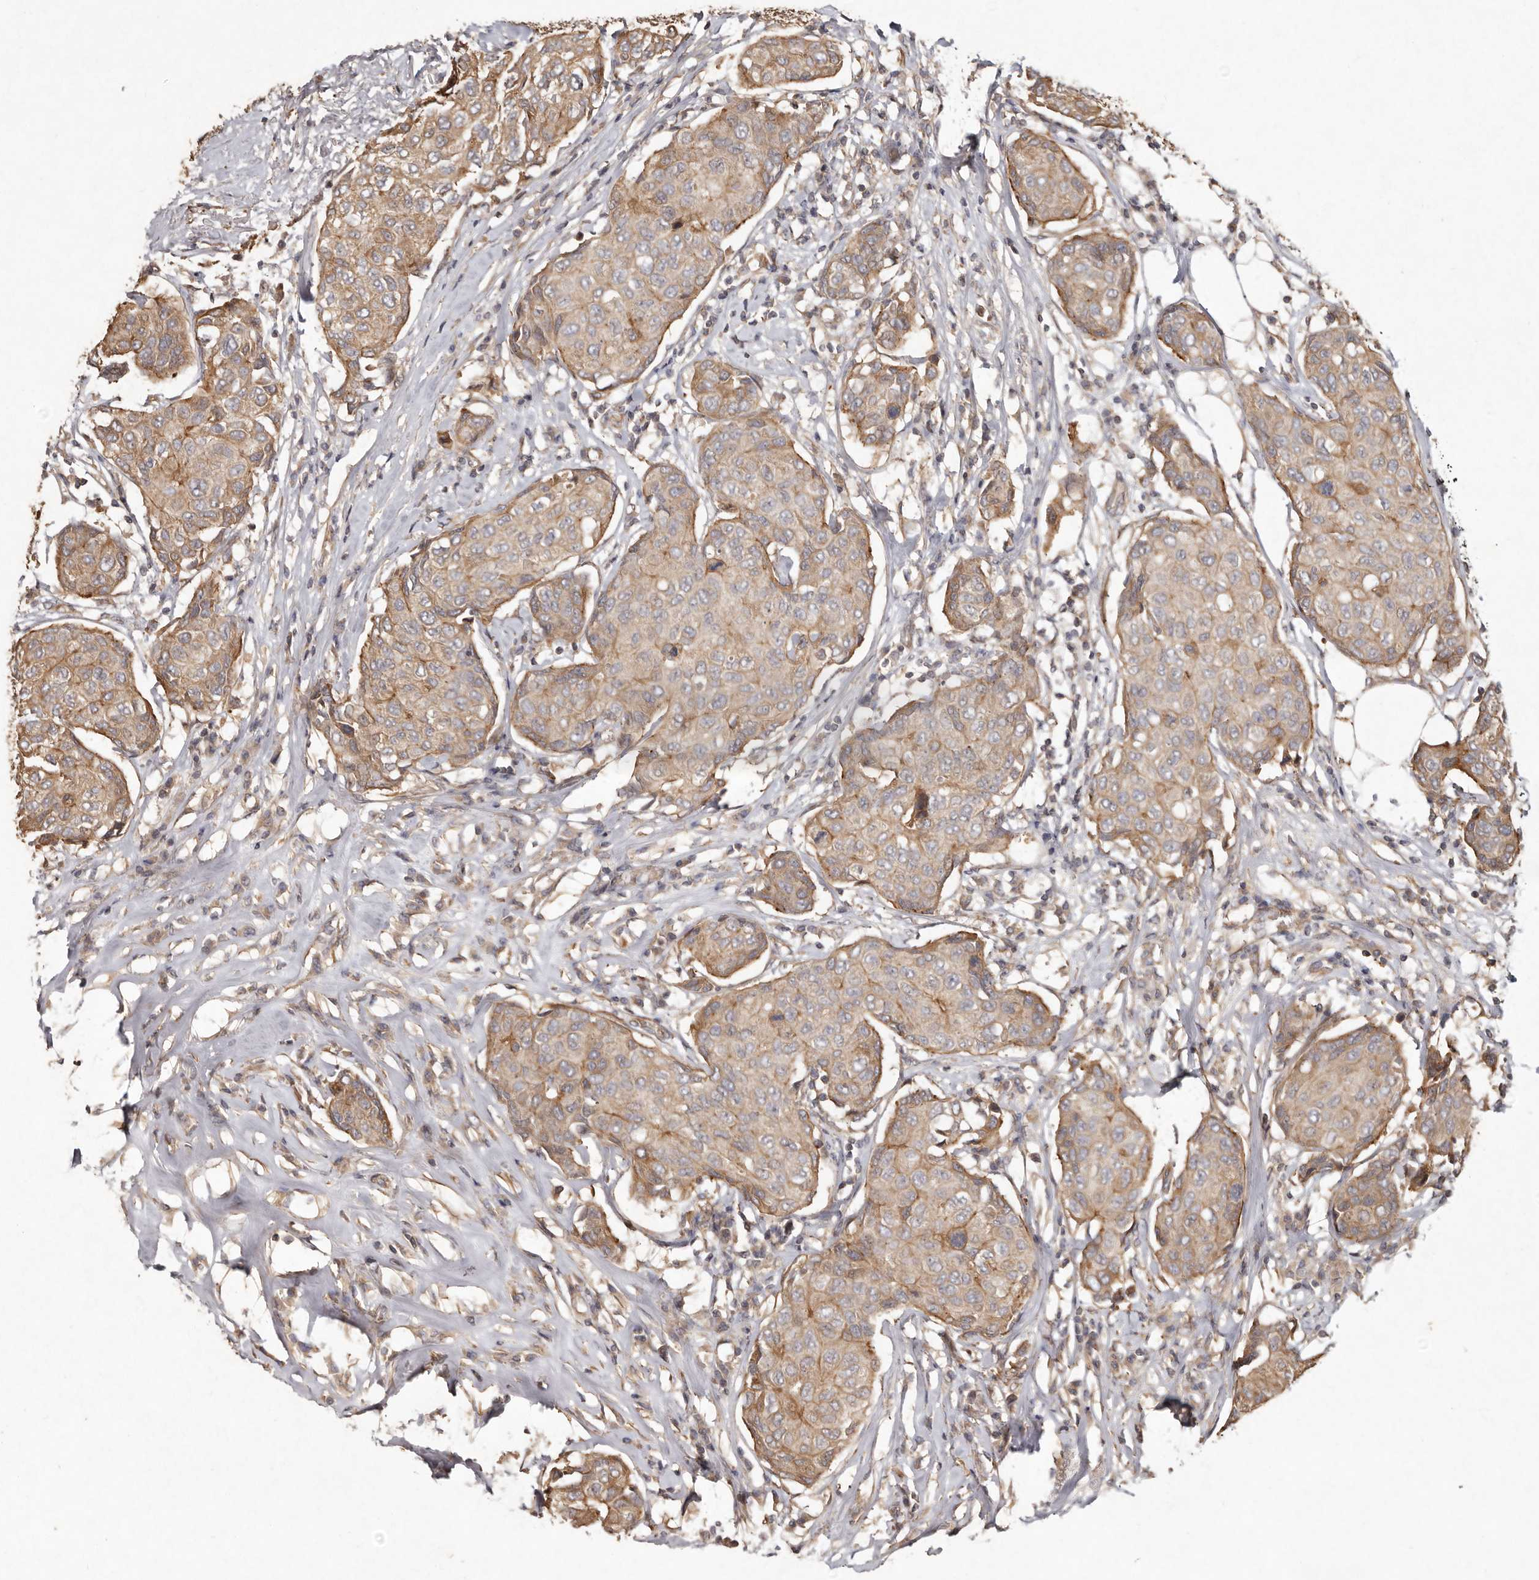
{"staining": {"intensity": "moderate", "quantity": ">75%", "location": "cytoplasmic/membranous"}, "tissue": "breast cancer", "cell_type": "Tumor cells", "image_type": "cancer", "snomed": [{"axis": "morphology", "description": "Duct carcinoma"}, {"axis": "topography", "description": "Breast"}], "caption": "The immunohistochemical stain labels moderate cytoplasmic/membranous staining in tumor cells of intraductal carcinoma (breast) tissue.", "gene": "SEMA3A", "patient": {"sex": "female", "age": 80}}